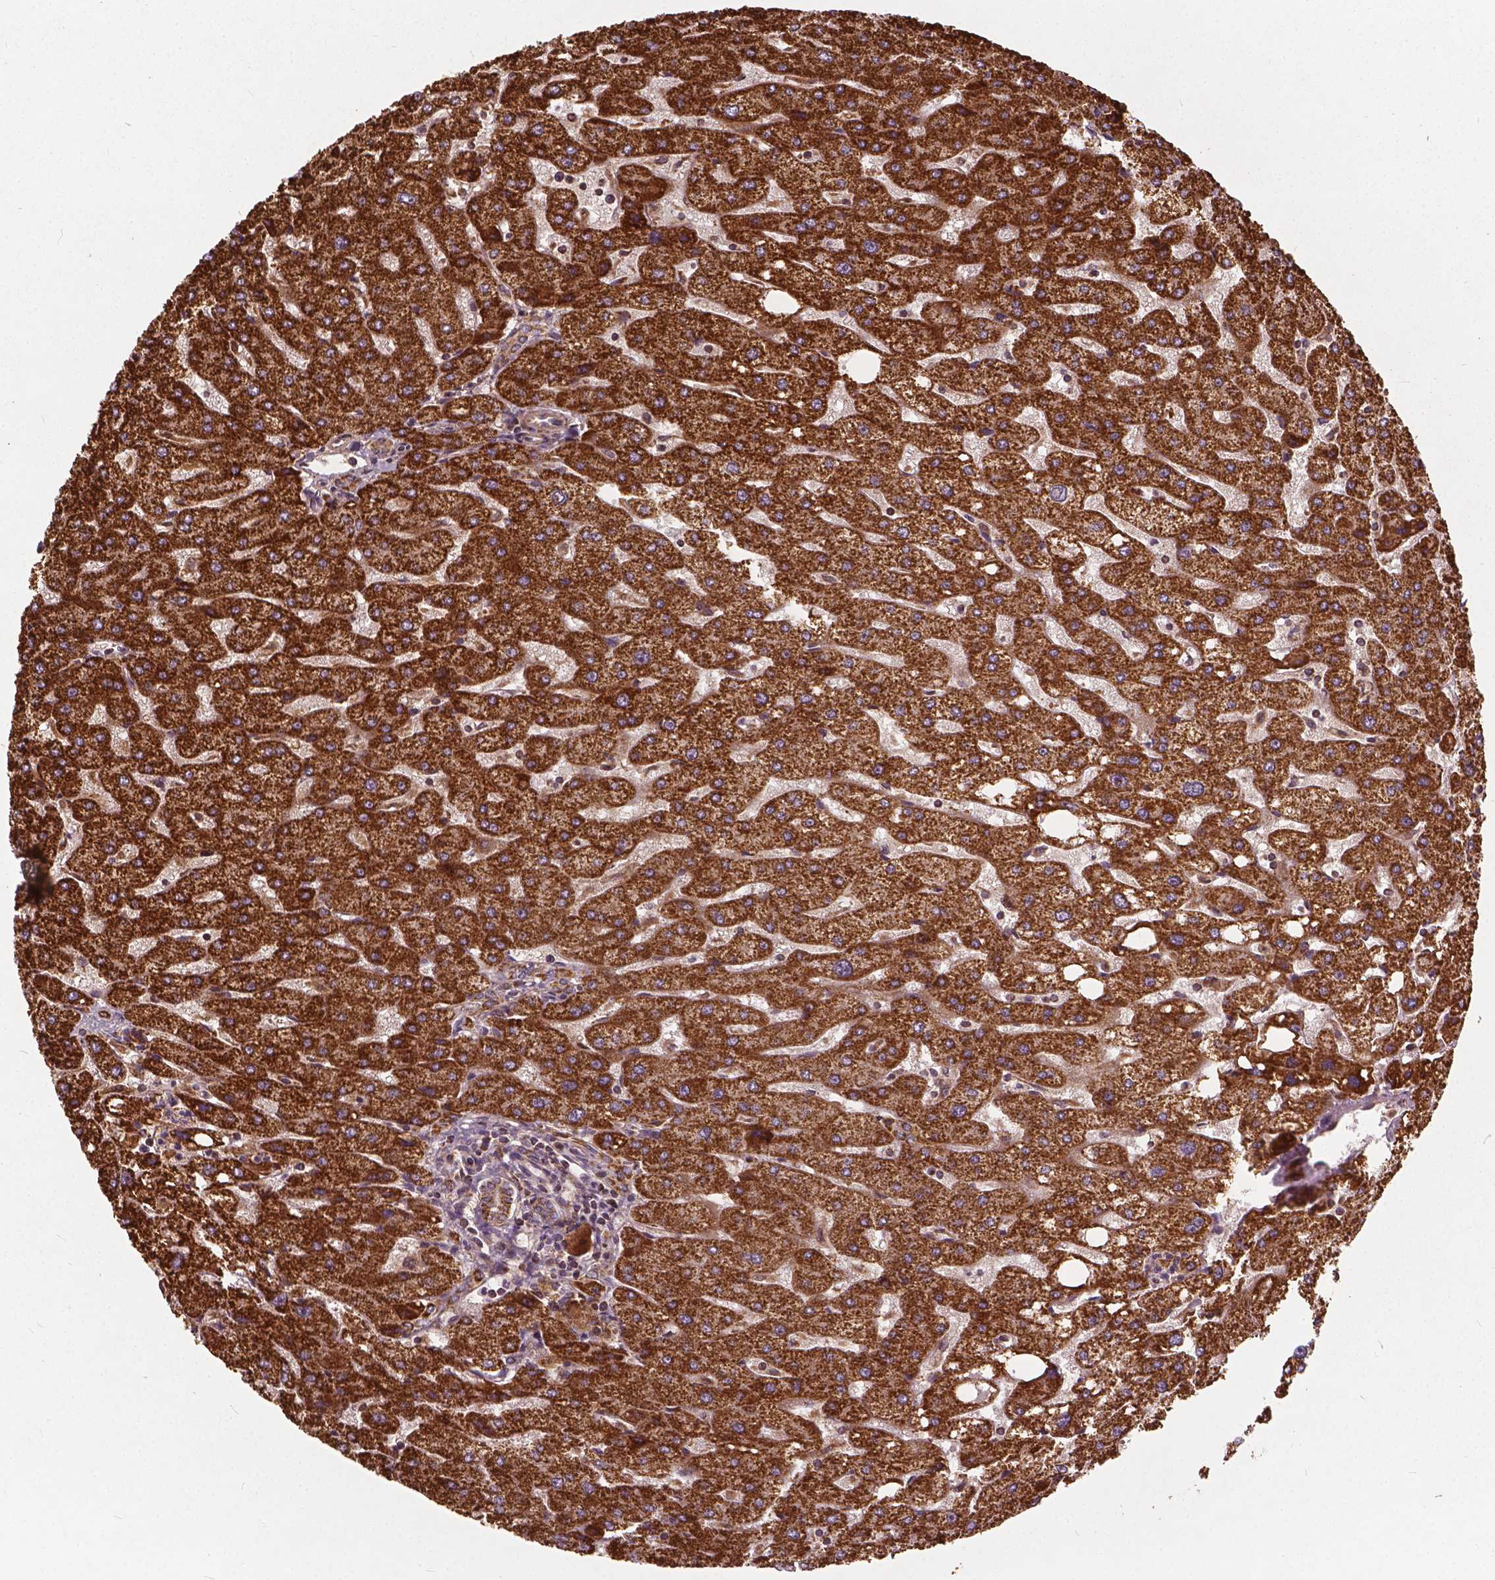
{"staining": {"intensity": "moderate", "quantity": ">75%", "location": "cytoplasmic/membranous"}, "tissue": "liver", "cell_type": "Cholangiocytes", "image_type": "normal", "snomed": [{"axis": "morphology", "description": "Normal tissue, NOS"}, {"axis": "topography", "description": "Liver"}], "caption": "This histopathology image displays unremarkable liver stained with immunohistochemistry to label a protein in brown. The cytoplasmic/membranous of cholangiocytes show moderate positivity for the protein. Nuclei are counter-stained blue.", "gene": "UBXN2A", "patient": {"sex": "male", "age": 67}}